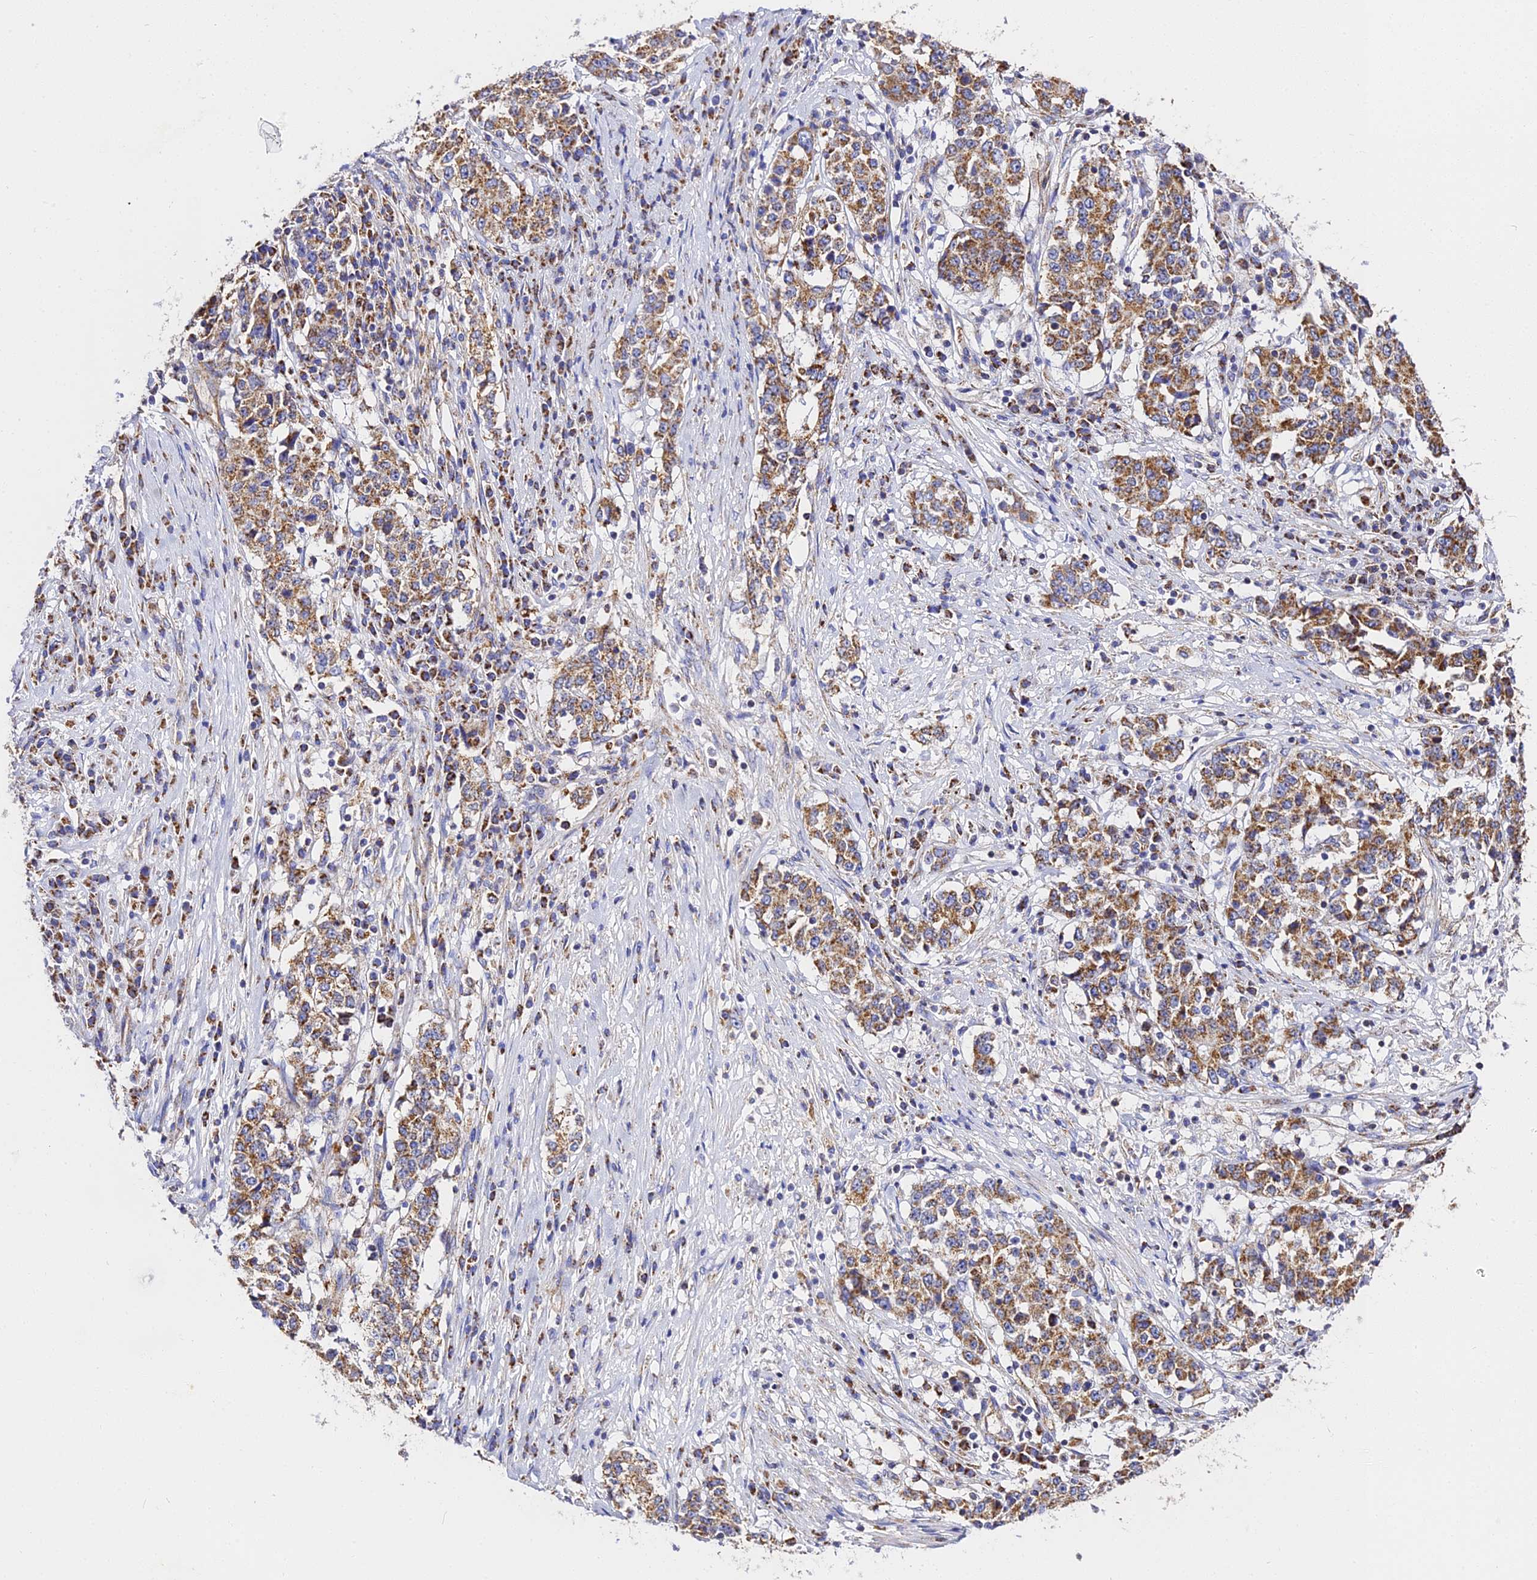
{"staining": {"intensity": "moderate", "quantity": ">75%", "location": "cytoplasmic/membranous"}, "tissue": "stomach cancer", "cell_type": "Tumor cells", "image_type": "cancer", "snomed": [{"axis": "morphology", "description": "Adenocarcinoma, NOS"}, {"axis": "topography", "description": "Stomach"}], "caption": "This is a photomicrograph of immunohistochemistry staining of adenocarcinoma (stomach), which shows moderate positivity in the cytoplasmic/membranous of tumor cells.", "gene": "ZNF573", "patient": {"sex": "male", "age": 59}}